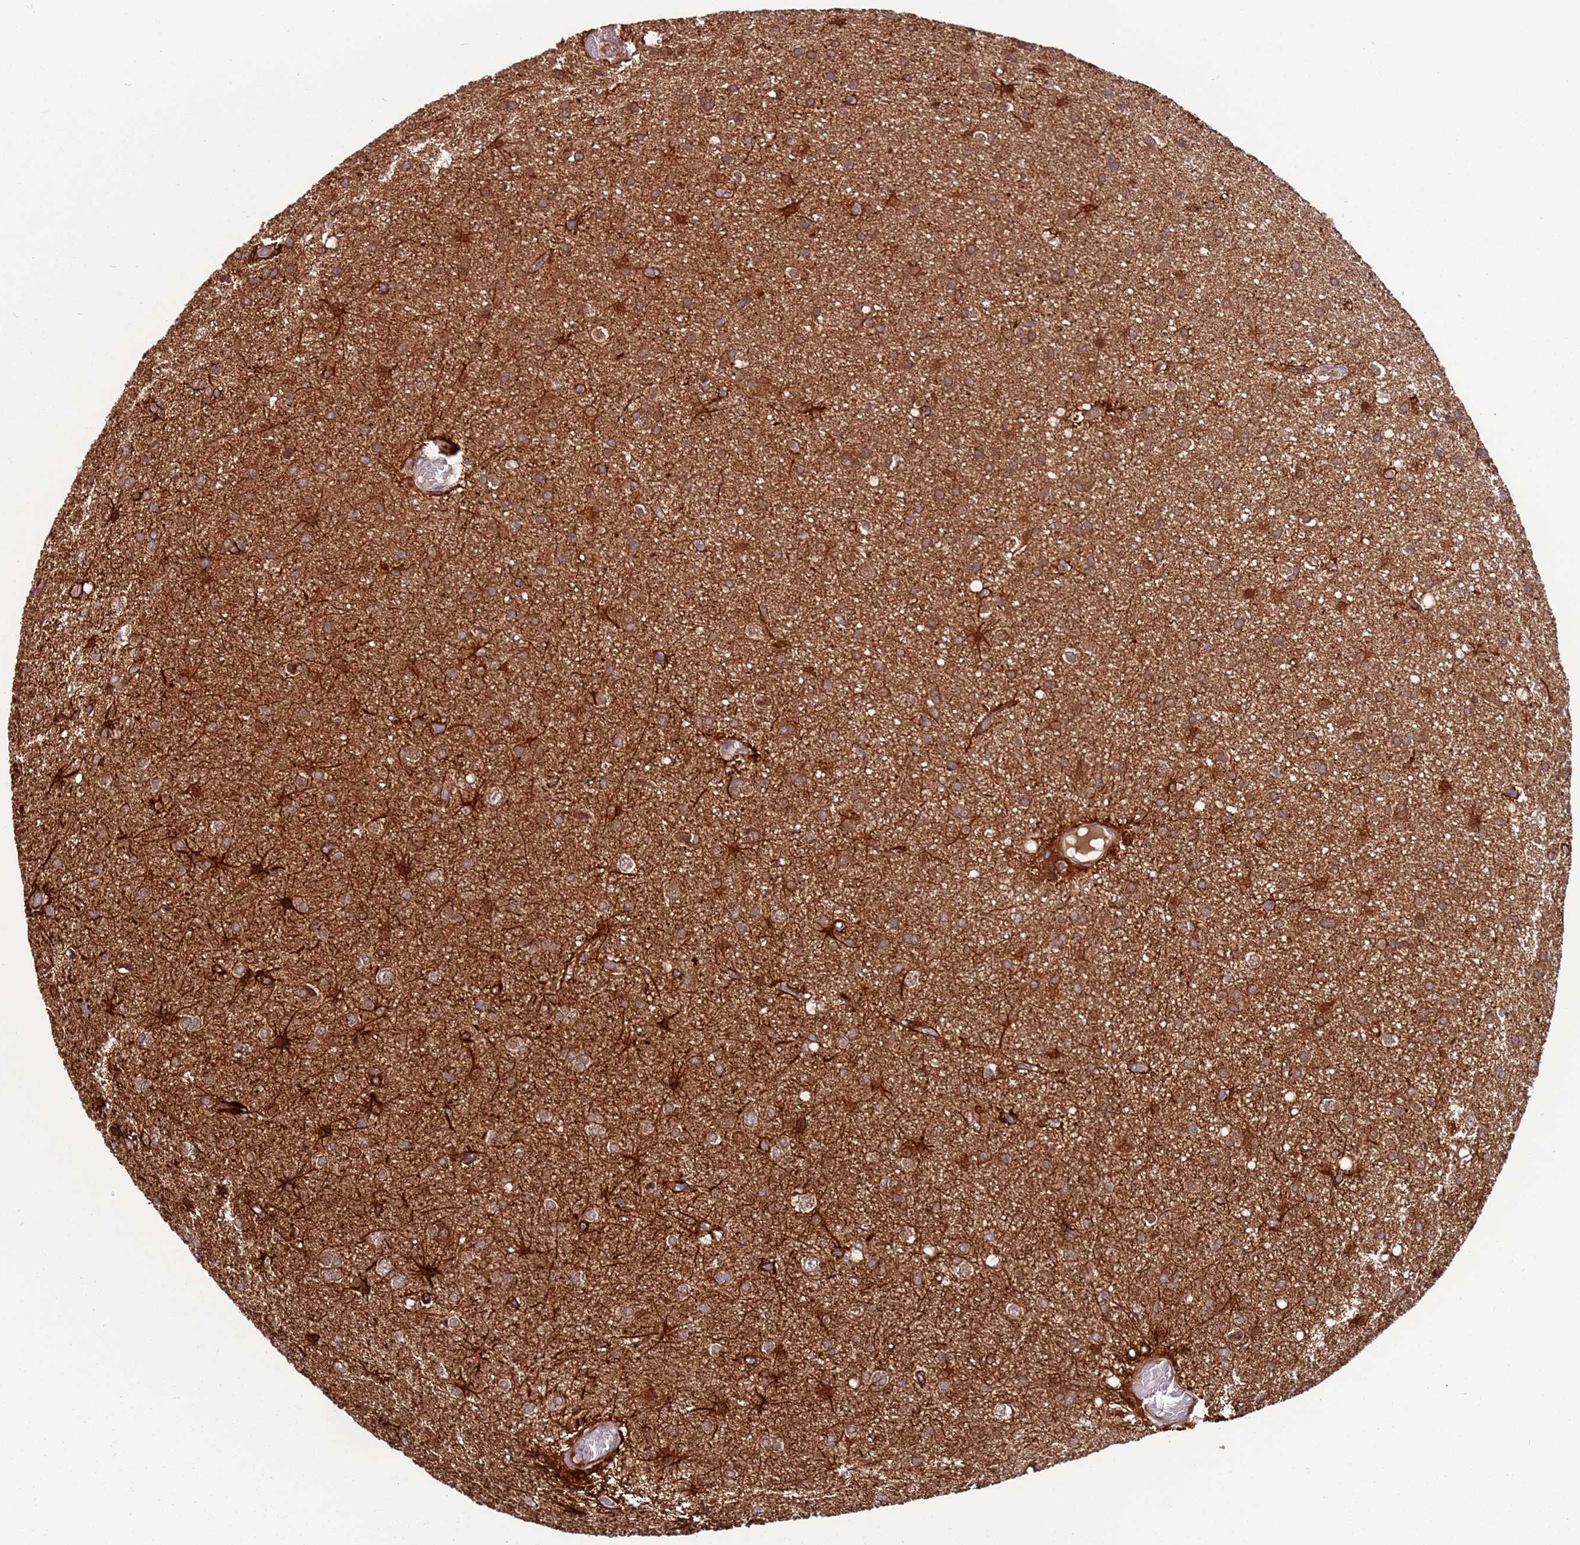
{"staining": {"intensity": "moderate", "quantity": ">75%", "location": "cytoplasmic/membranous"}, "tissue": "glioma", "cell_type": "Tumor cells", "image_type": "cancer", "snomed": [{"axis": "morphology", "description": "Glioma, malignant, High grade"}, {"axis": "topography", "description": "Brain"}], "caption": "This image displays immunohistochemistry staining of human malignant glioma (high-grade), with medium moderate cytoplasmic/membranous positivity in about >75% of tumor cells.", "gene": "MTG2", "patient": {"sex": "female", "age": 50}}